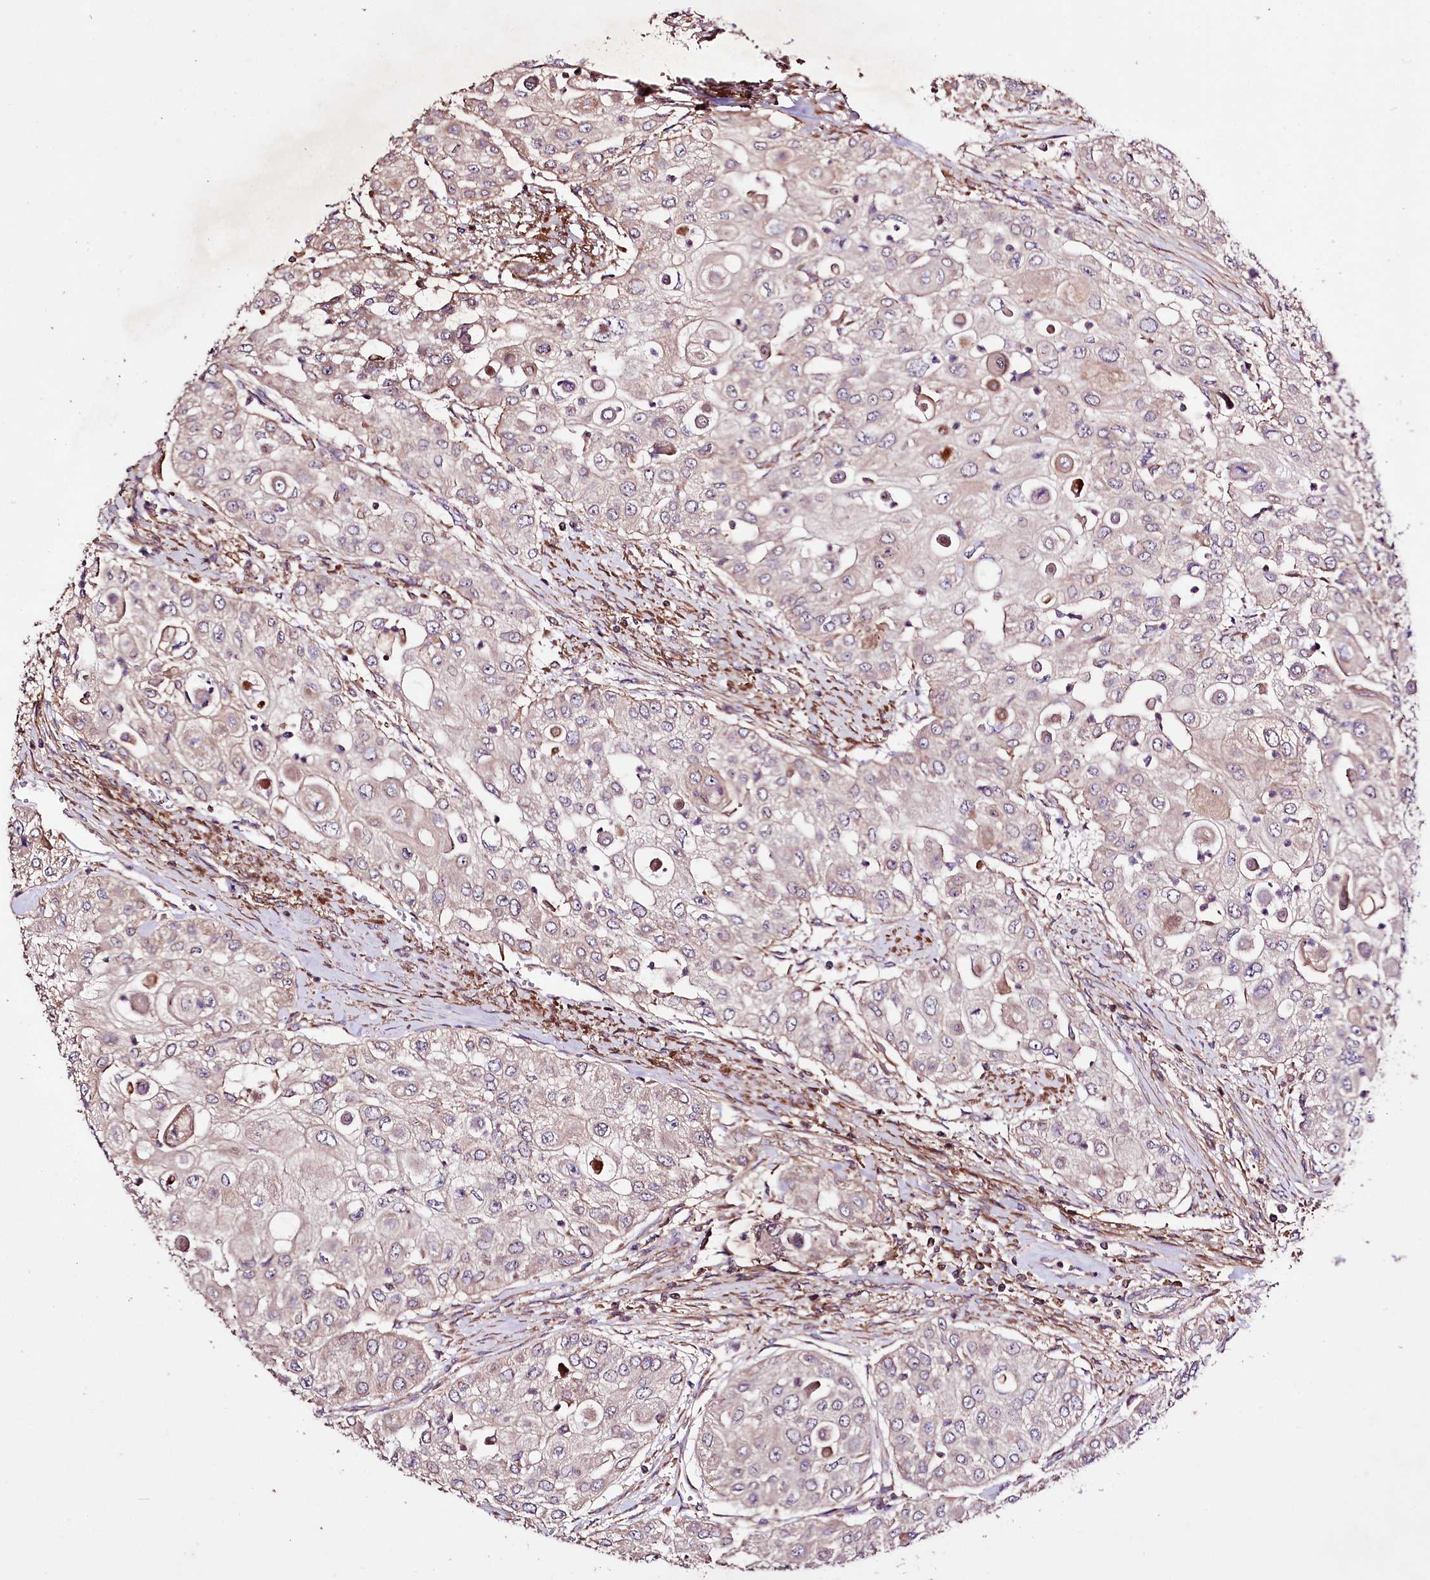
{"staining": {"intensity": "negative", "quantity": "none", "location": "none"}, "tissue": "urothelial cancer", "cell_type": "Tumor cells", "image_type": "cancer", "snomed": [{"axis": "morphology", "description": "Urothelial carcinoma, High grade"}, {"axis": "topography", "description": "Urinary bladder"}], "caption": "Immunohistochemistry (IHC) of human urothelial carcinoma (high-grade) displays no positivity in tumor cells.", "gene": "WWC1", "patient": {"sex": "female", "age": 79}}